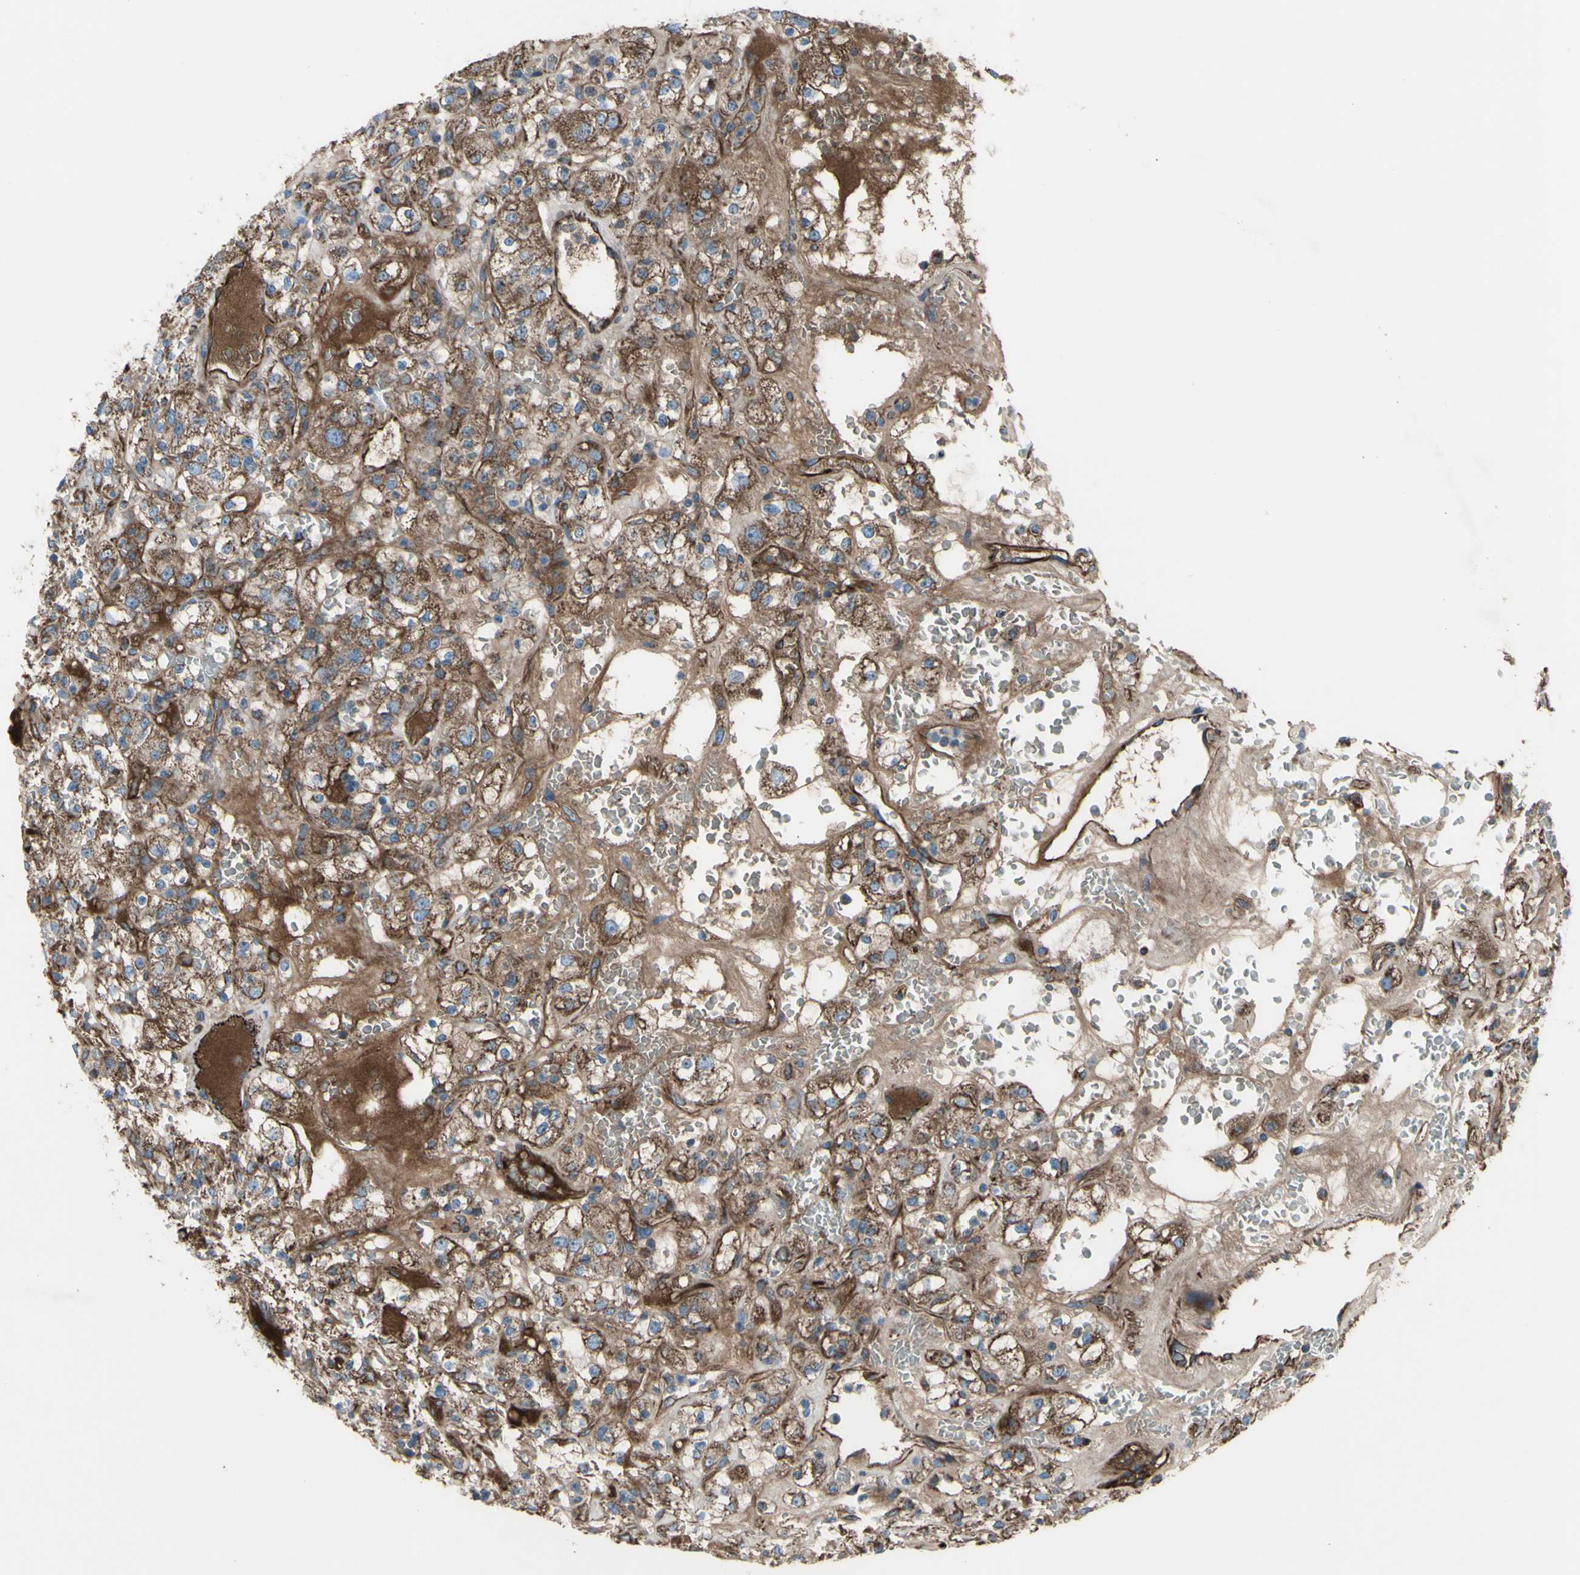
{"staining": {"intensity": "moderate", "quantity": ">75%", "location": "cytoplasmic/membranous"}, "tissue": "renal cancer", "cell_type": "Tumor cells", "image_type": "cancer", "snomed": [{"axis": "morphology", "description": "Normal tissue, NOS"}, {"axis": "morphology", "description": "Adenocarcinoma, NOS"}, {"axis": "topography", "description": "Kidney"}], "caption": "Immunohistochemistry (DAB) staining of human adenocarcinoma (renal) demonstrates moderate cytoplasmic/membranous protein staining in approximately >75% of tumor cells.", "gene": "EMC7", "patient": {"sex": "female", "age": 72}}